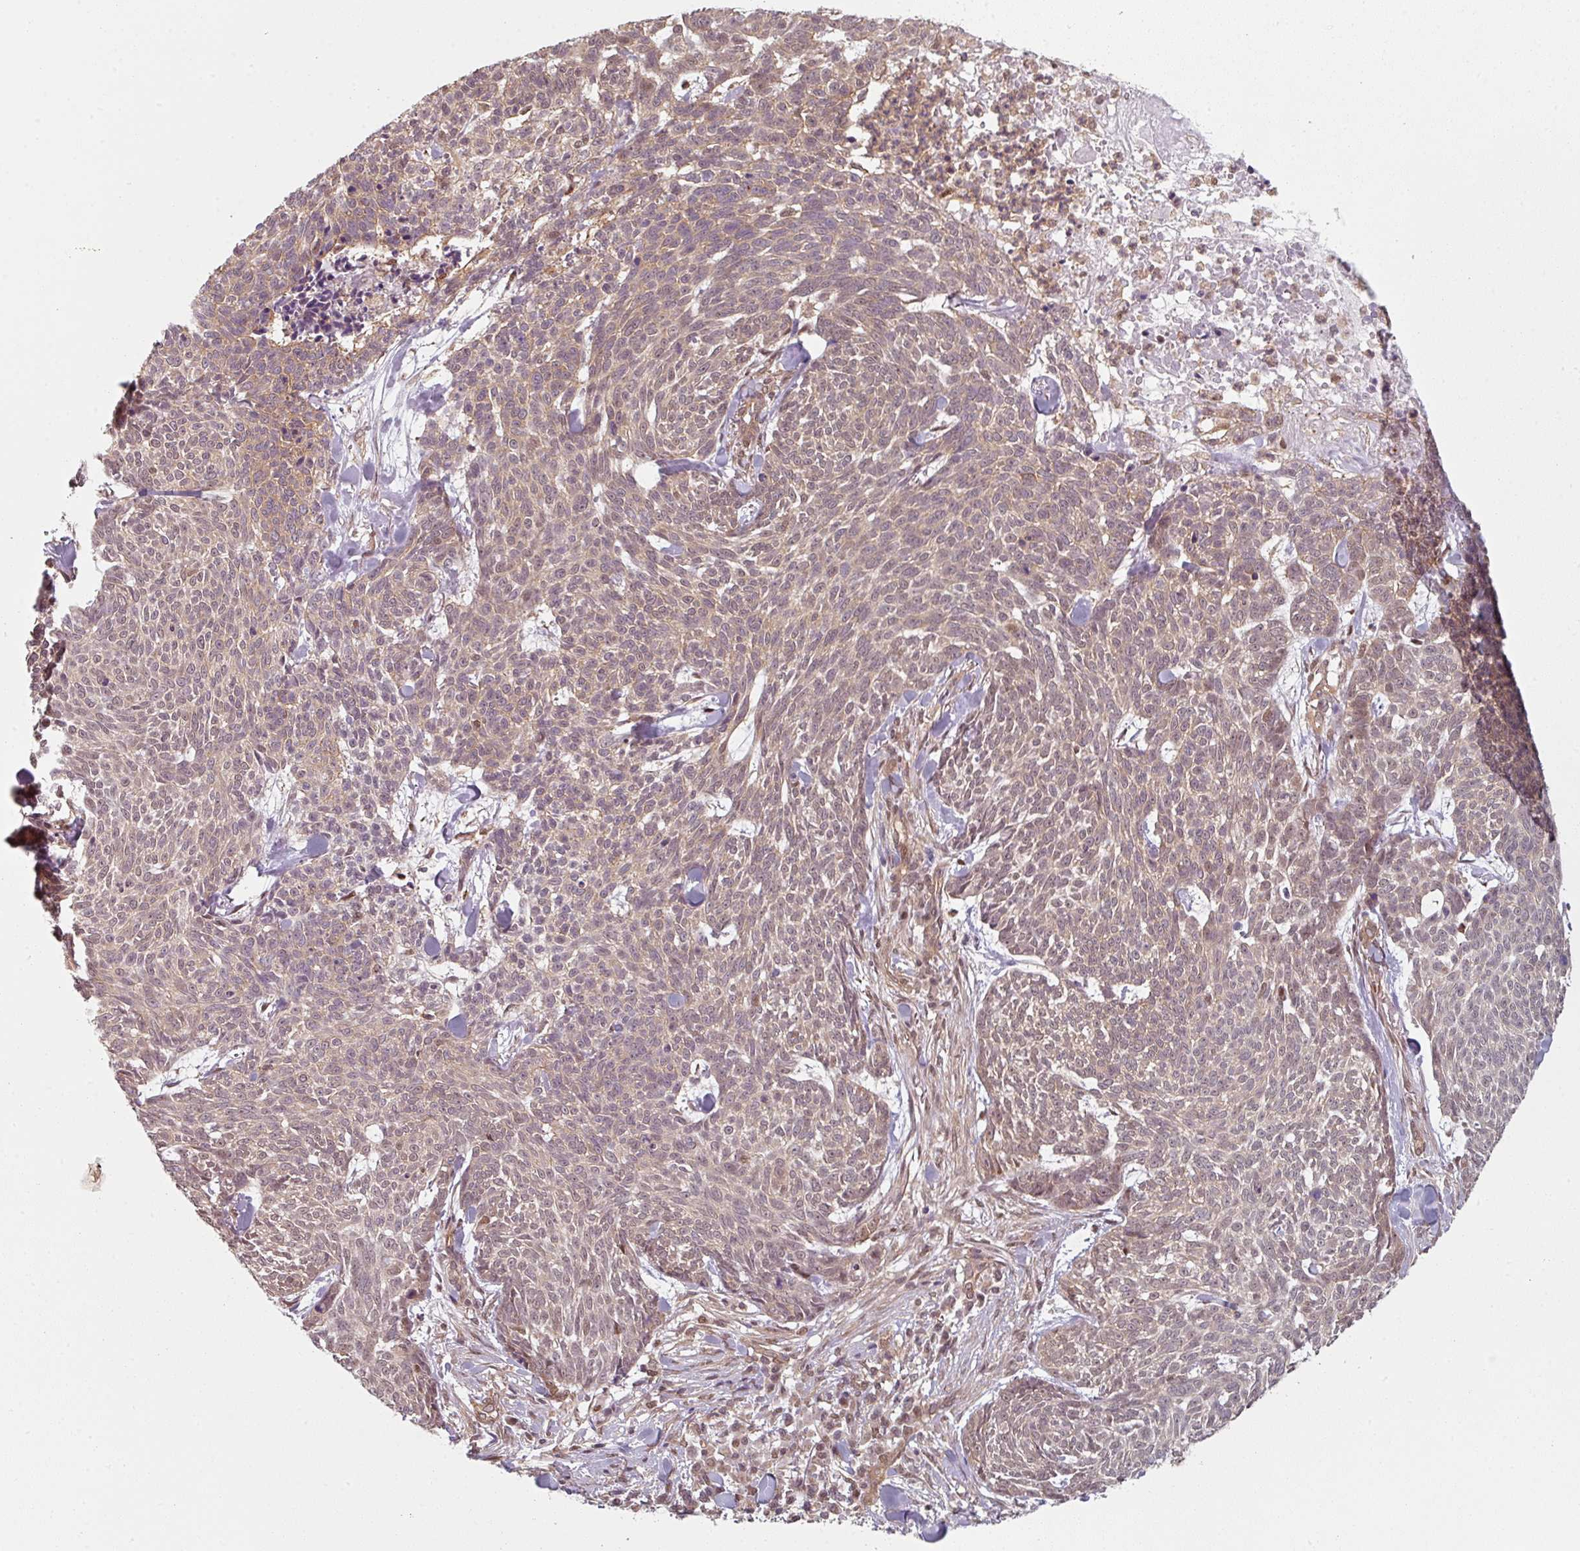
{"staining": {"intensity": "weak", "quantity": "25%-75%", "location": "cytoplasmic/membranous,nuclear"}, "tissue": "skin cancer", "cell_type": "Tumor cells", "image_type": "cancer", "snomed": [{"axis": "morphology", "description": "Basal cell carcinoma"}, {"axis": "topography", "description": "Skin"}], "caption": "The photomicrograph displays staining of skin cancer (basal cell carcinoma), revealing weak cytoplasmic/membranous and nuclear protein expression (brown color) within tumor cells. The staining is performed using DAB (3,3'-diaminobenzidine) brown chromogen to label protein expression. The nuclei are counter-stained blue using hematoxylin.", "gene": "PSME3IP1", "patient": {"sex": "female", "age": 93}}